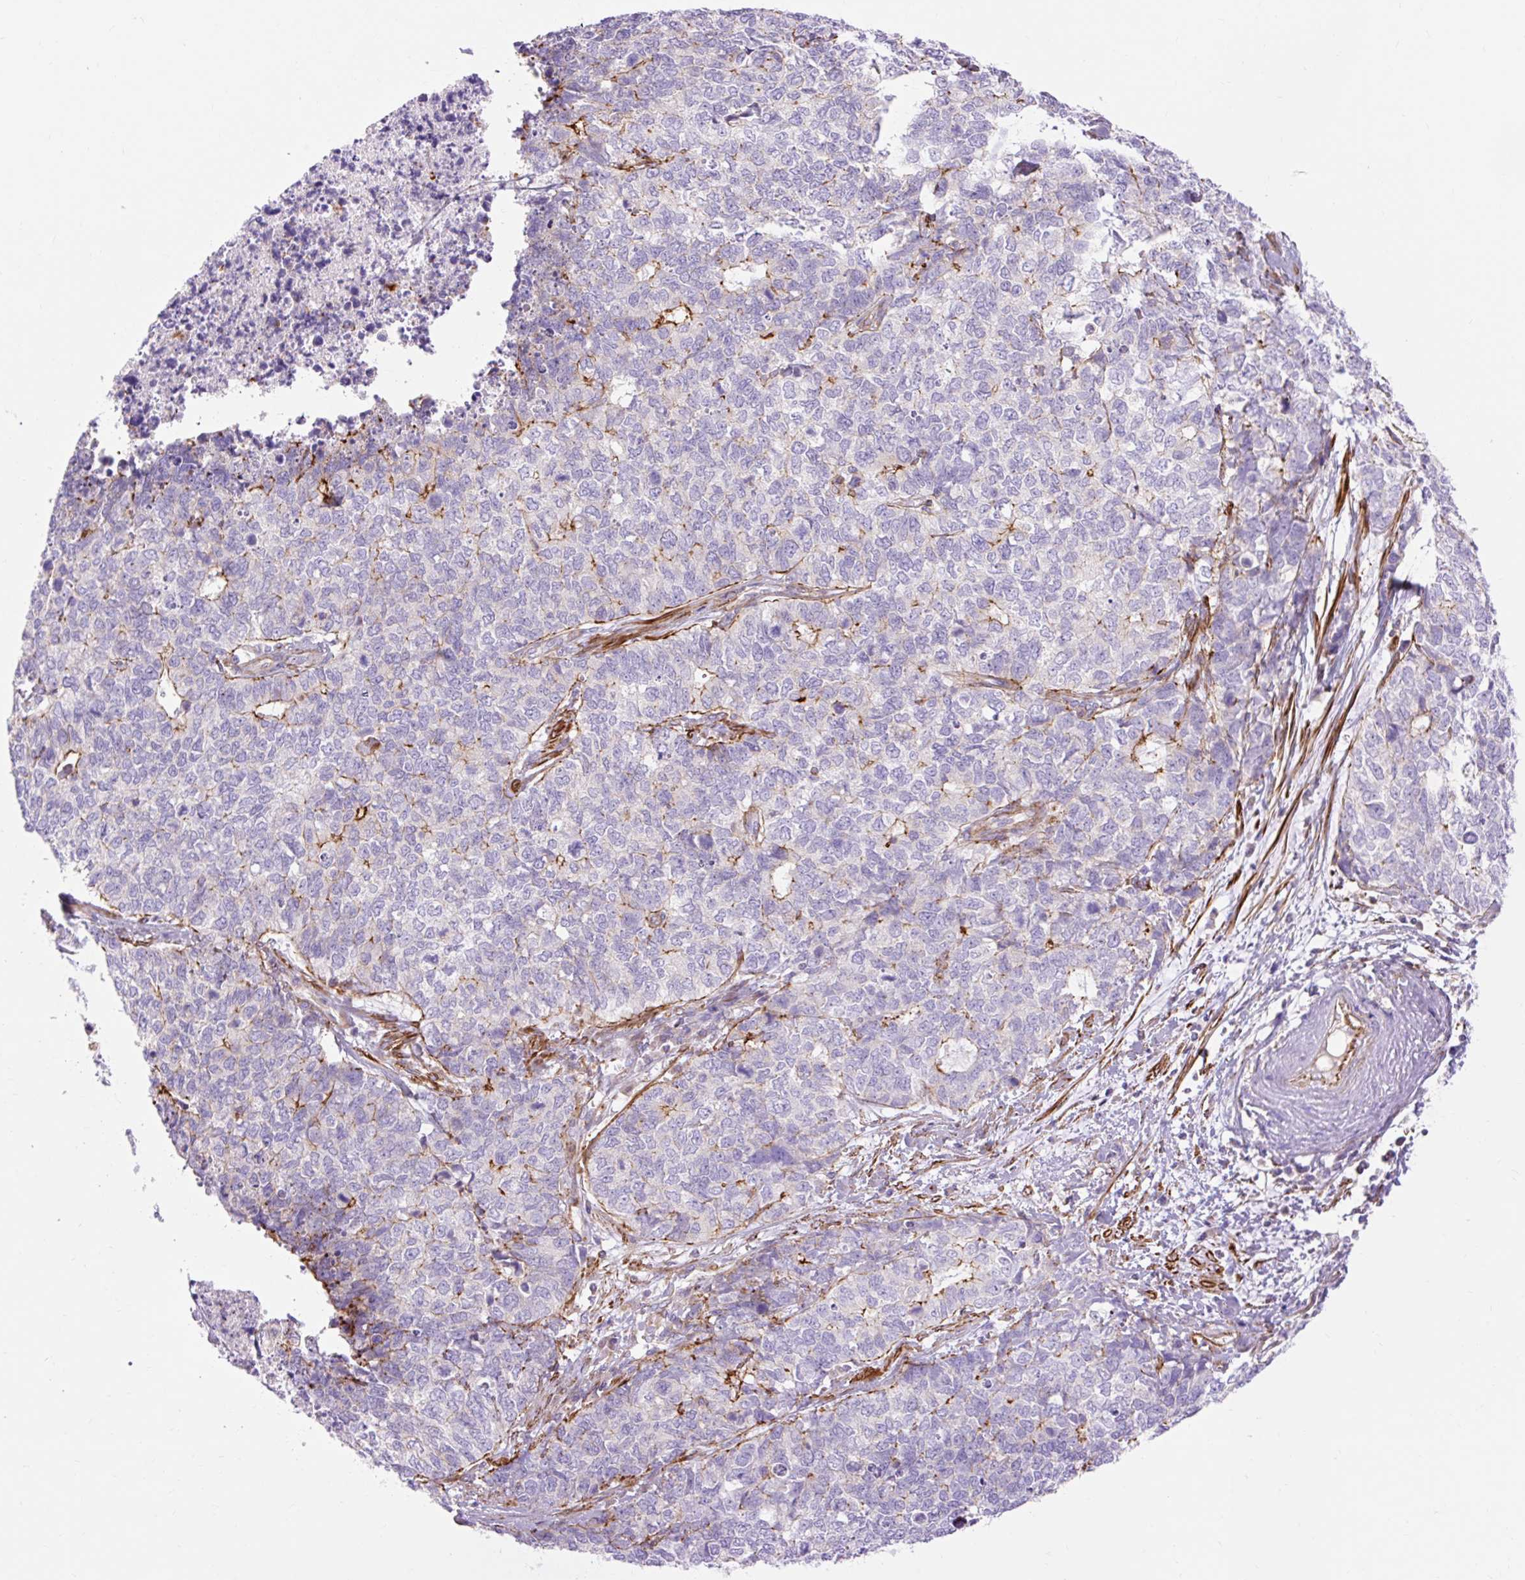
{"staining": {"intensity": "strong", "quantity": "<25%", "location": "cytoplasmic/membranous"}, "tissue": "cervical cancer", "cell_type": "Tumor cells", "image_type": "cancer", "snomed": [{"axis": "morphology", "description": "Squamous cell carcinoma, NOS"}, {"axis": "topography", "description": "Cervix"}], "caption": "Immunohistochemistry (IHC) staining of cervical squamous cell carcinoma, which displays medium levels of strong cytoplasmic/membranous staining in approximately <25% of tumor cells indicating strong cytoplasmic/membranous protein staining. The staining was performed using DAB (brown) for protein detection and nuclei were counterstained in hematoxylin (blue).", "gene": "CORO7-PAM16", "patient": {"sex": "female", "age": 63}}